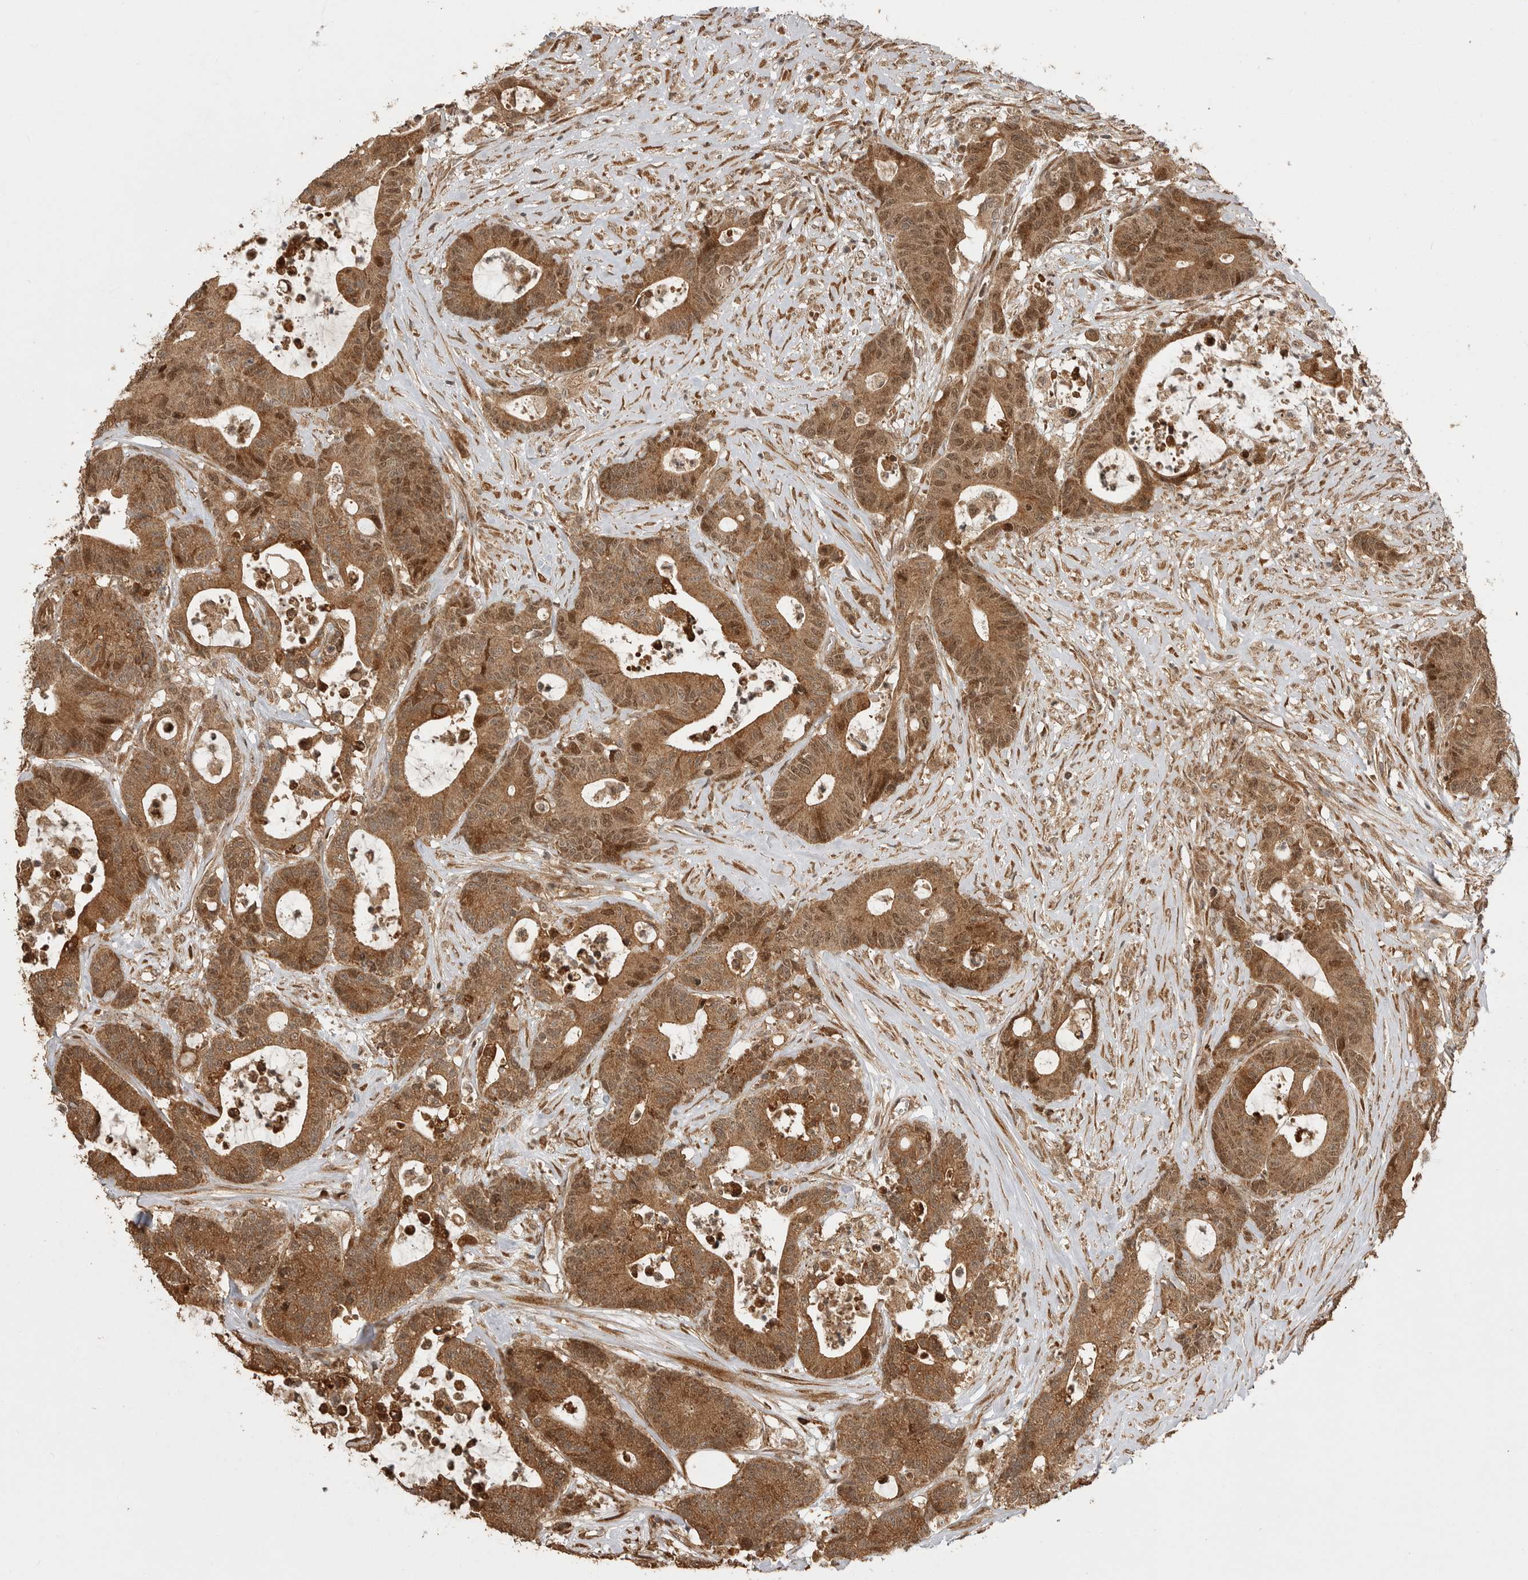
{"staining": {"intensity": "moderate", "quantity": ">75%", "location": "cytoplasmic/membranous"}, "tissue": "colorectal cancer", "cell_type": "Tumor cells", "image_type": "cancer", "snomed": [{"axis": "morphology", "description": "Adenocarcinoma, NOS"}, {"axis": "topography", "description": "Colon"}], "caption": "Protein positivity by IHC reveals moderate cytoplasmic/membranous expression in about >75% of tumor cells in colorectal cancer (adenocarcinoma).", "gene": "BOC", "patient": {"sex": "female", "age": 84}}